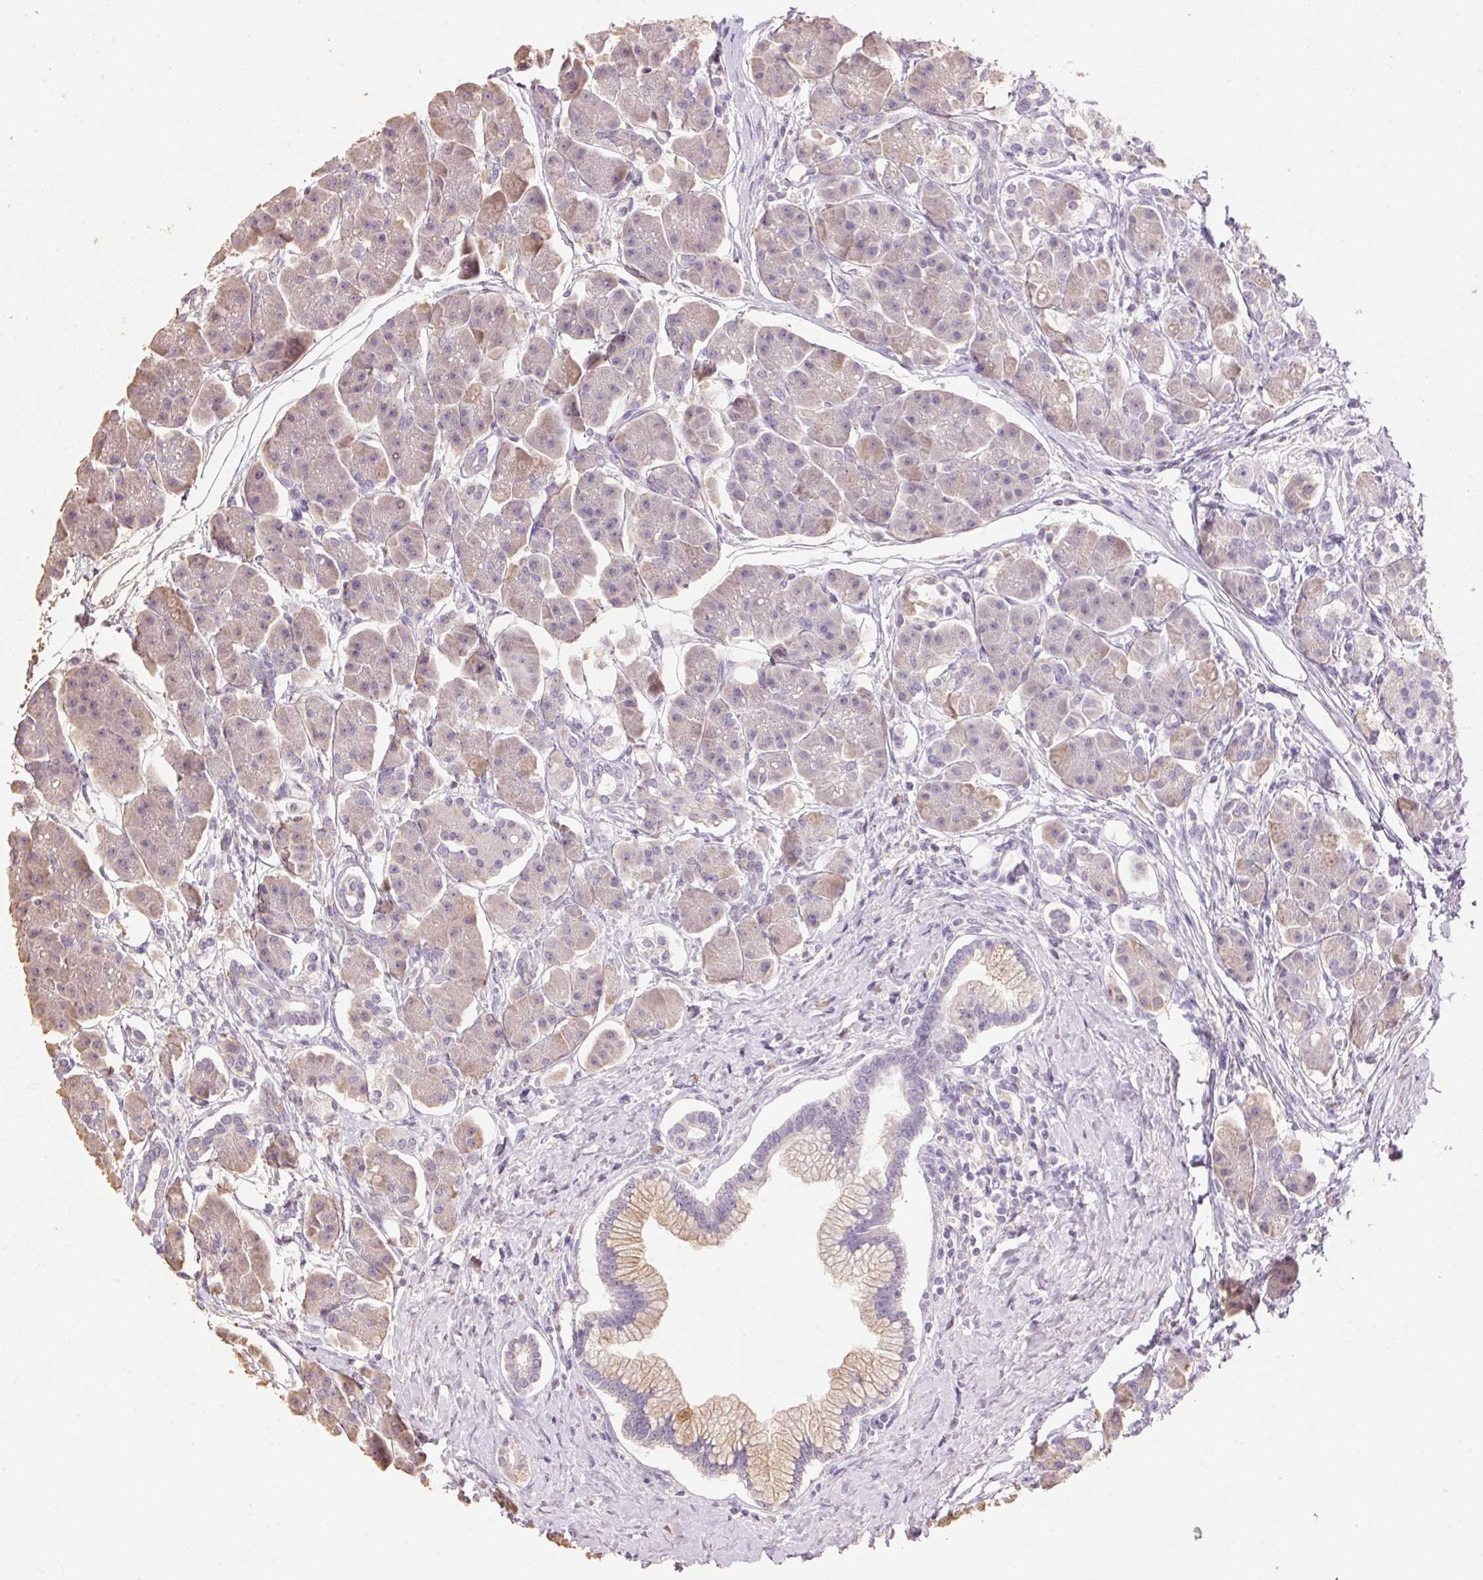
{"staining": {"intensity": "weak", "quantity": "<25%", "location": "cytoplasmic/membranous"}, "tissue": "pancreas", "cell_type": "Exocrine glandular cells", "image_type": "normal", "snomed": [{"axis": "morphology", "description": "Normal tissue, NOS"}, {"axis": "topography", "description": "Adipose tissue"}, {"axis": "topography", "description": "Pancreas"}, {"axis": "topography", "description": "Peripheral nerve tissue"}], "caption": "High power microscopy micrograph of an IHC histopathology image of unremarkable pancreas, revealing no significant expression in exocrine glandular cells. The staining is performed using DAB brown chromogen with nuclei counter-stained in using hematoxylin.", "gene": "LYZL6", "patient": {"sex": "female", "age": 58}}